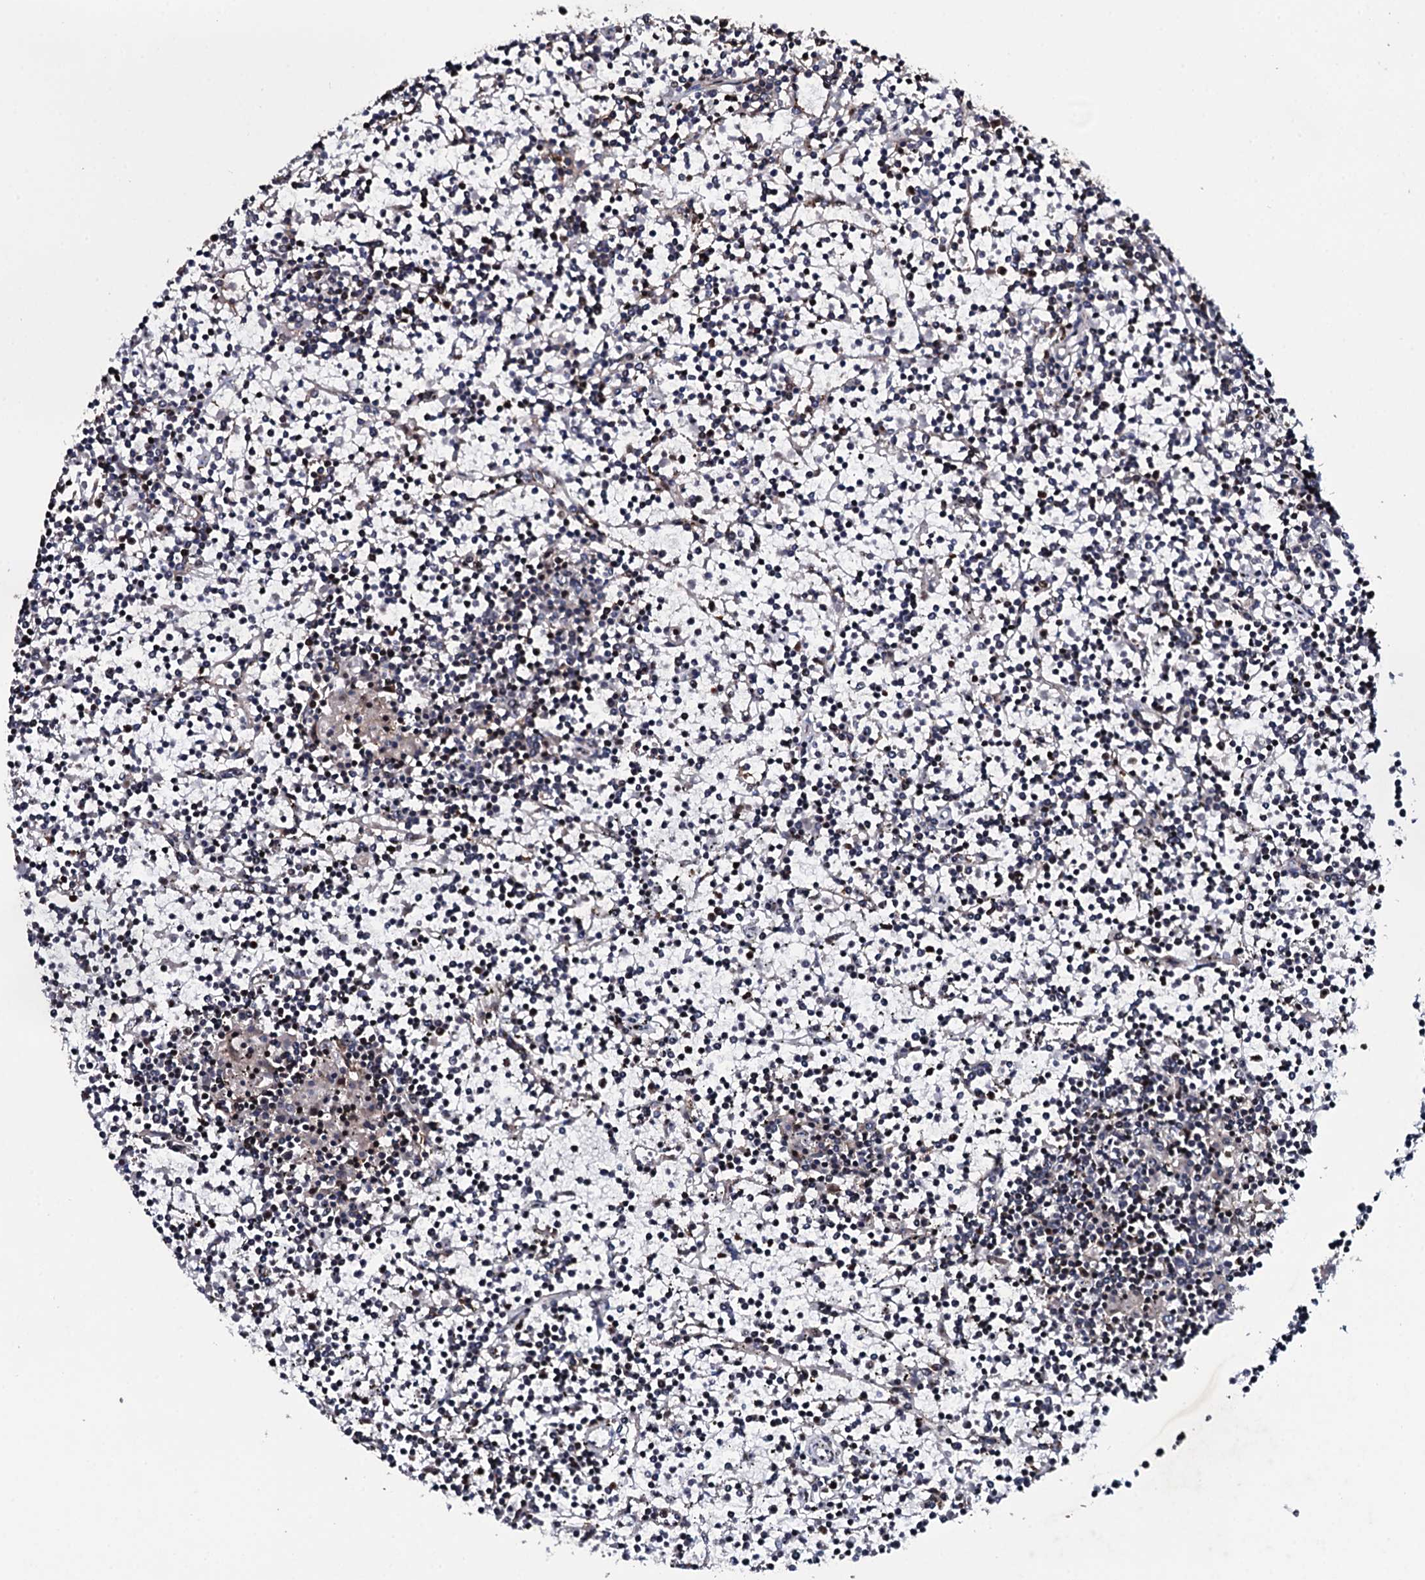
{"staining": {"intensity": "negative", "quantity": "none", "location": "none"}, "tissue": "lymphoma", "cell_type": "Tumor cells", "image_type": "cancer", "snomed": [{"axis": "morphology", "description": "Malignant lymphoma, non-Hodgkin's type, Low grade"}, {"axis": "topography", "description": "Spleen"}], "caption": "This is a histopathology image of IHC staining of lymphoma, which shows no positivity in tumor cells.", "gene": "PLET1", "patient": {"sex": "female", "age": 19}}